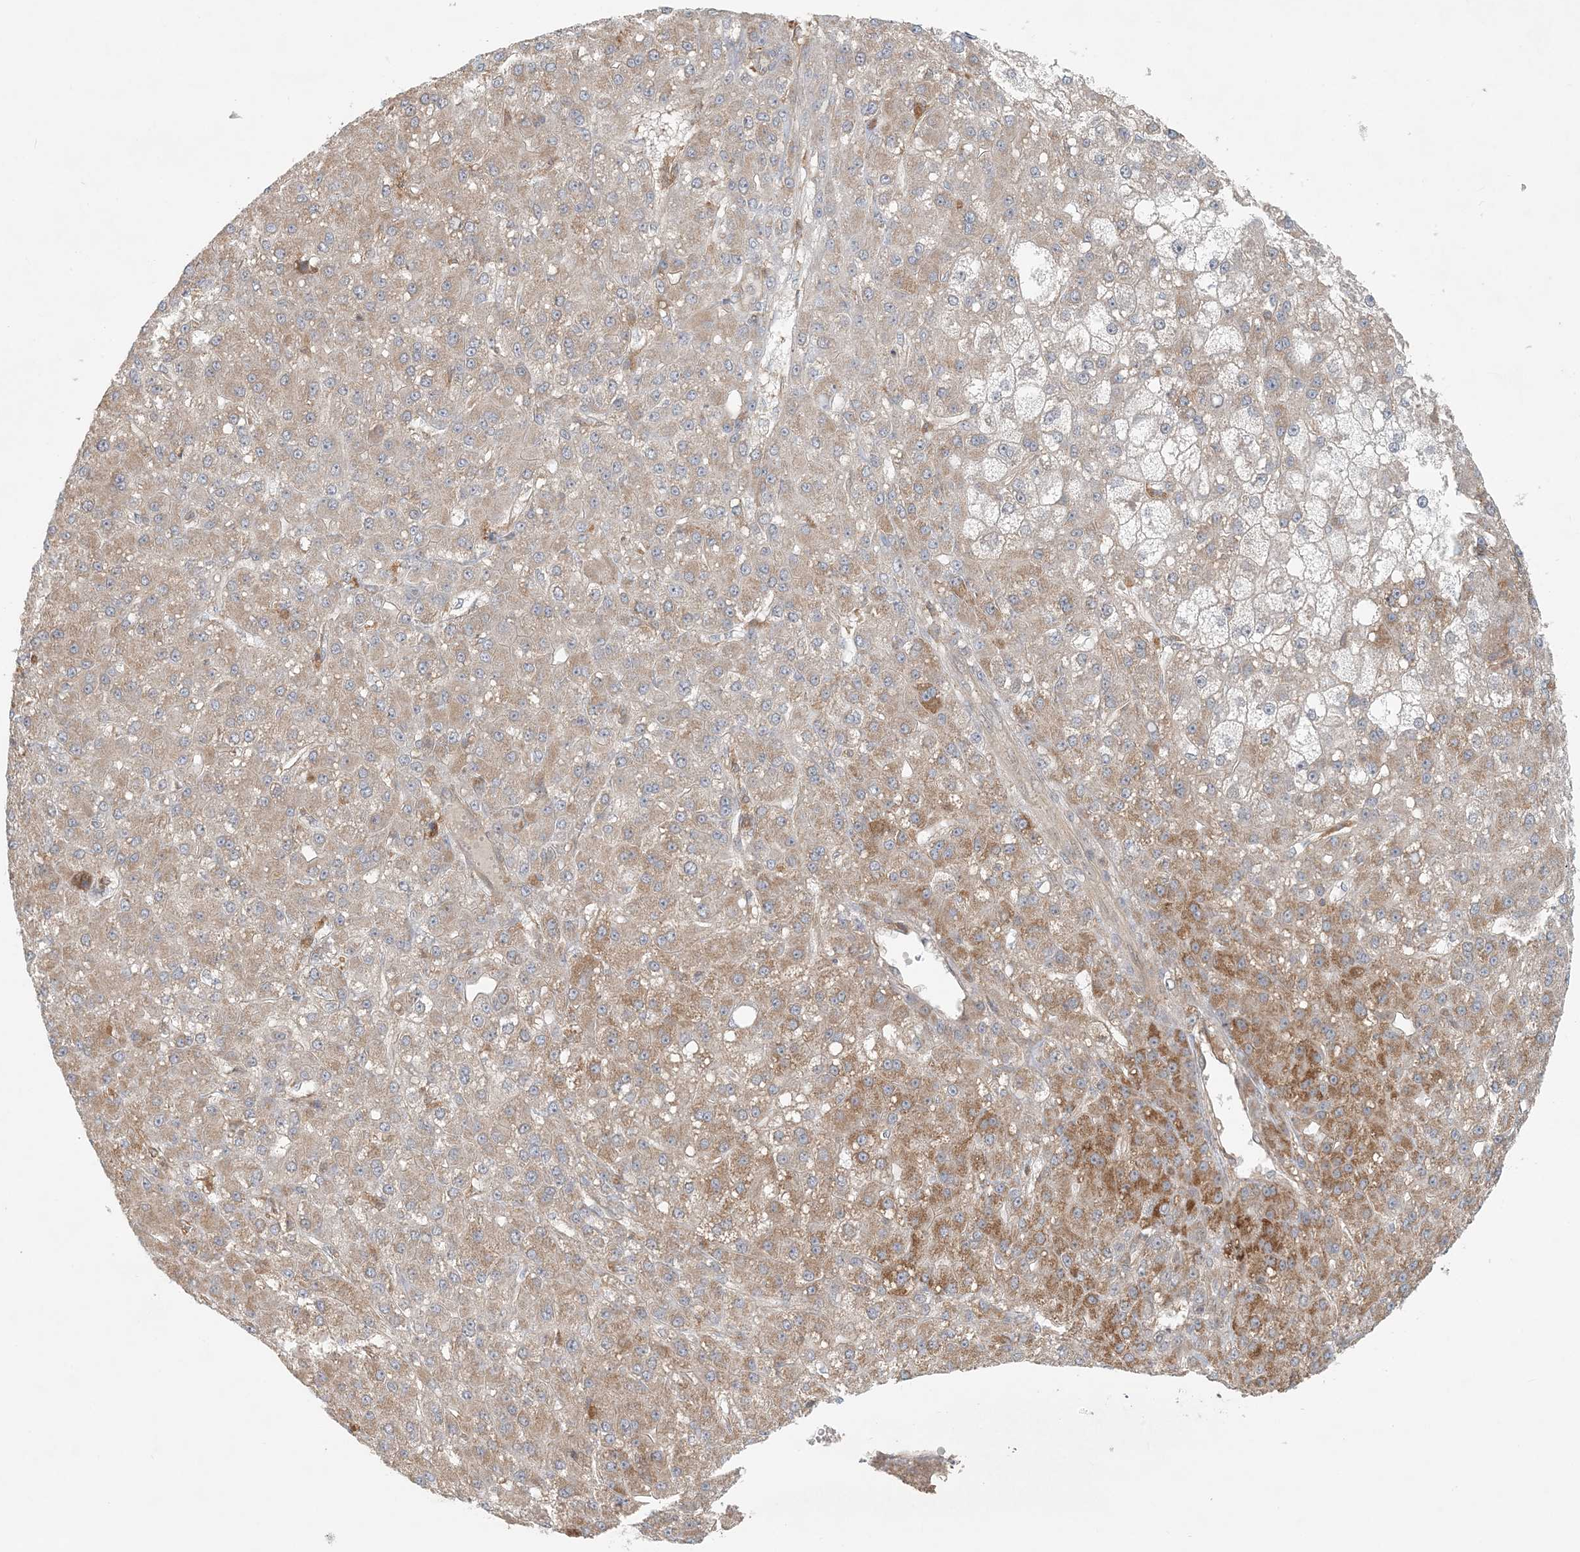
{"staining": {"intensity": "moderate", "quantity": "25%-75%", "location": "cytoplasmic/membranous"}, "tissue": "liver cancer", "cell_type": "Tumor cells", "image_type": "cancer", "snomed": [{"axis": "morphology", "description": "Carcinoma, Hepatocellular, NOS"}, {"axis": "topography", "description": "Liver"}], "caption": "Liver cancer (hepatocellular carcinoma) tissue displays moderate cytoplasmic/membranous staining in about 25%-75% of tumor cells", "gene": "OBI1", "patient": {"sex": "male", "age": 67}}